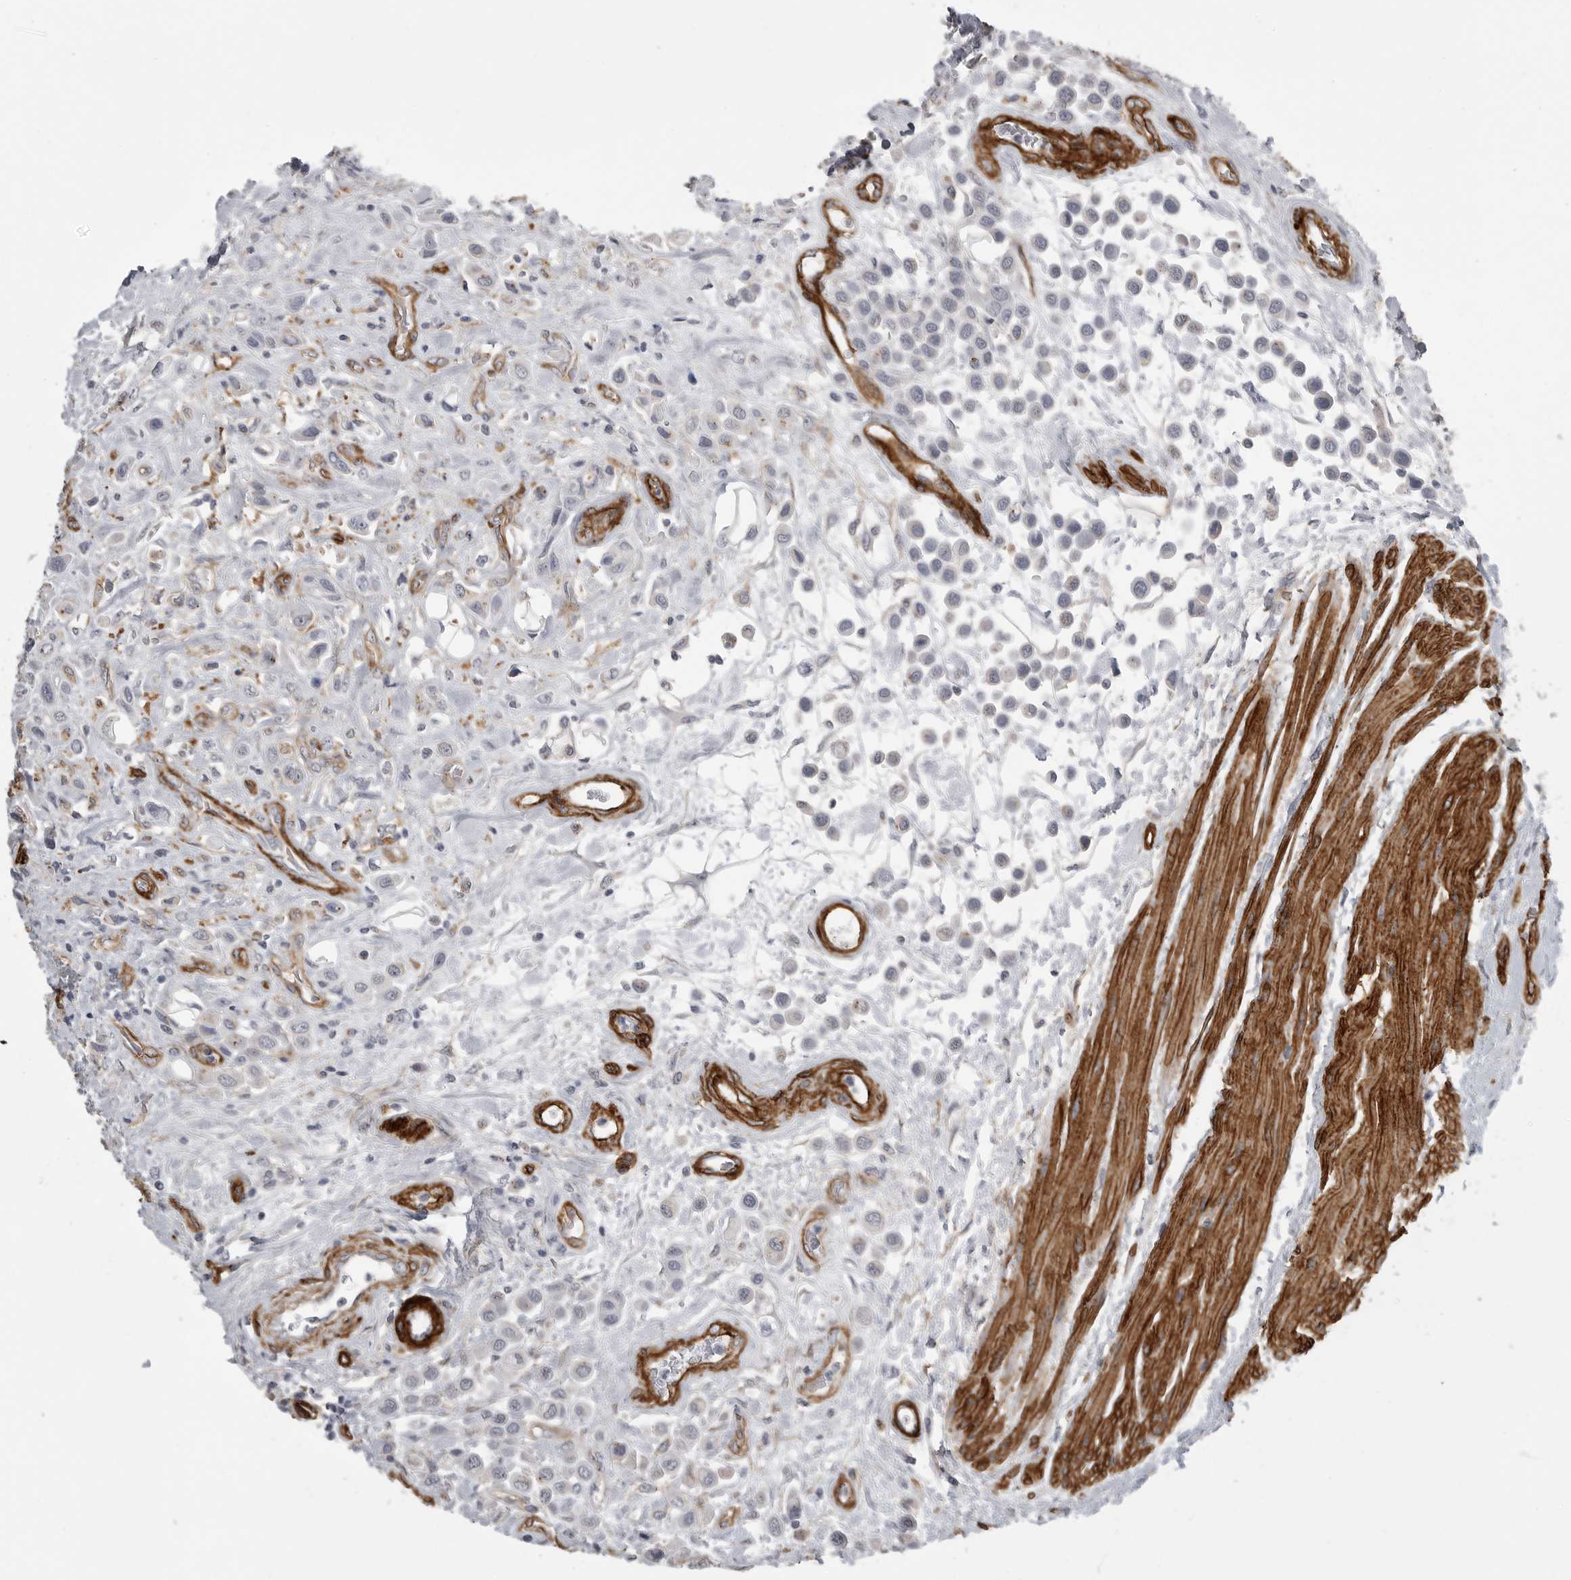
{"staining": {"intensity": "negative", "quantity": "none", "location": "none"}, "tissue": "urothelial cancer", "cell_type": "Tumor cells", "image_type": "cancer", "snomed": [{"axis": "morphology", "description": "Urothelial carcinoma, High grade"}, {"axis": "topography", "description": "Urinary bladder"}], "caption": "IHC of high-grade urothelial carcinoma exhibits no staining in tumor cells.", "gene": "AOC3", "patient": {"sex": "male", "age": 50}}